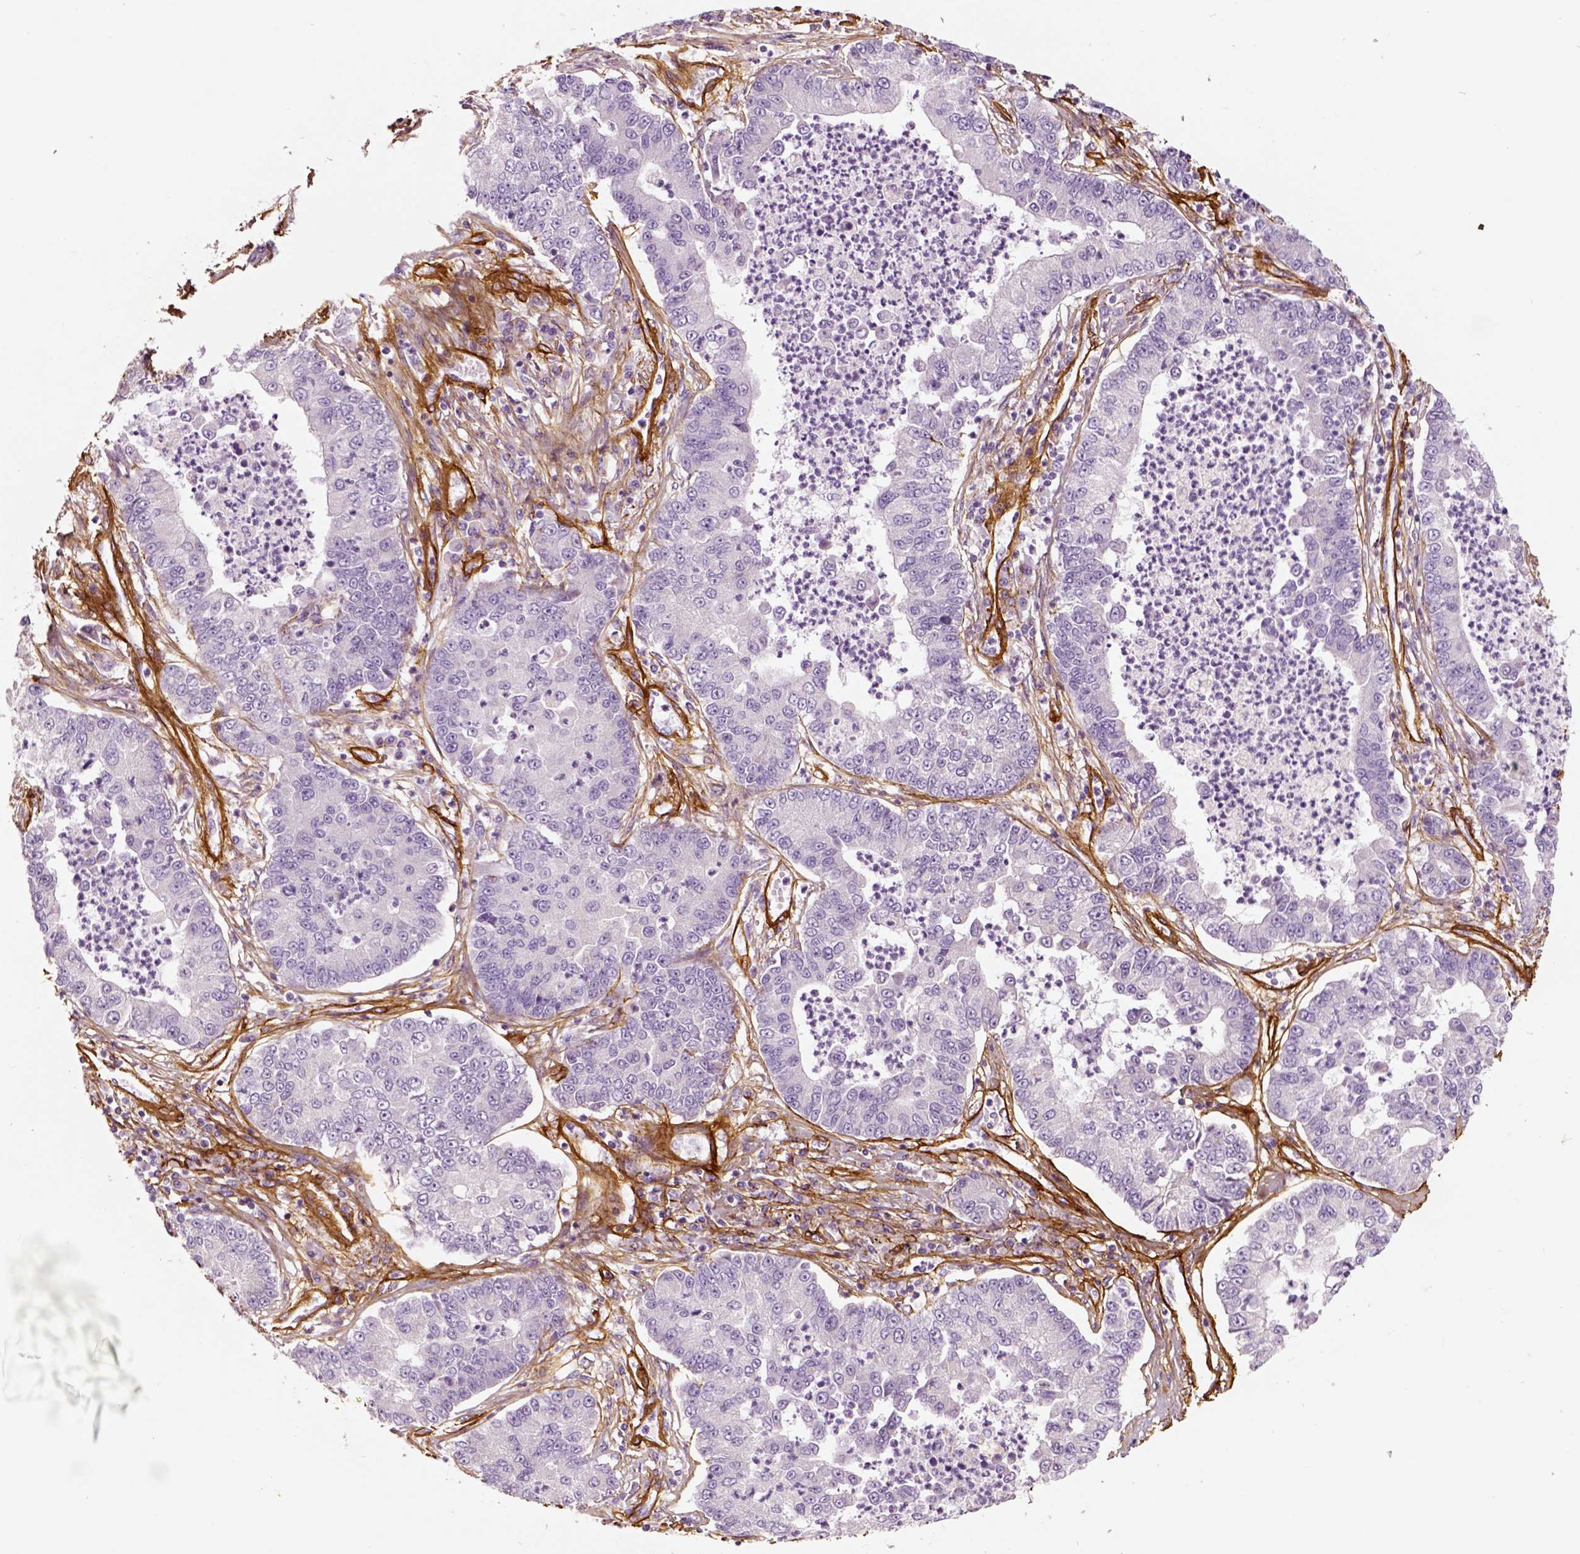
{"staining": {"intensity": "negative", "quantity": "none", "location": "none"}, "tissue": "lung cancer", "cell_type": "Tumor cells", "image_type": "cancer", "snomed": [{"axis": "morphology", "description": "Adenocarcinoma, NOS"}, {"axis": "topography", "description": "Lung"}], "caption": "This is a micrograph of immunohistochemistry (IHC) staining of lung cancer, which shows no positivity in tumor cells.", "gene": "COL6A2", "patient": {"sex": "female", "age": 57}}